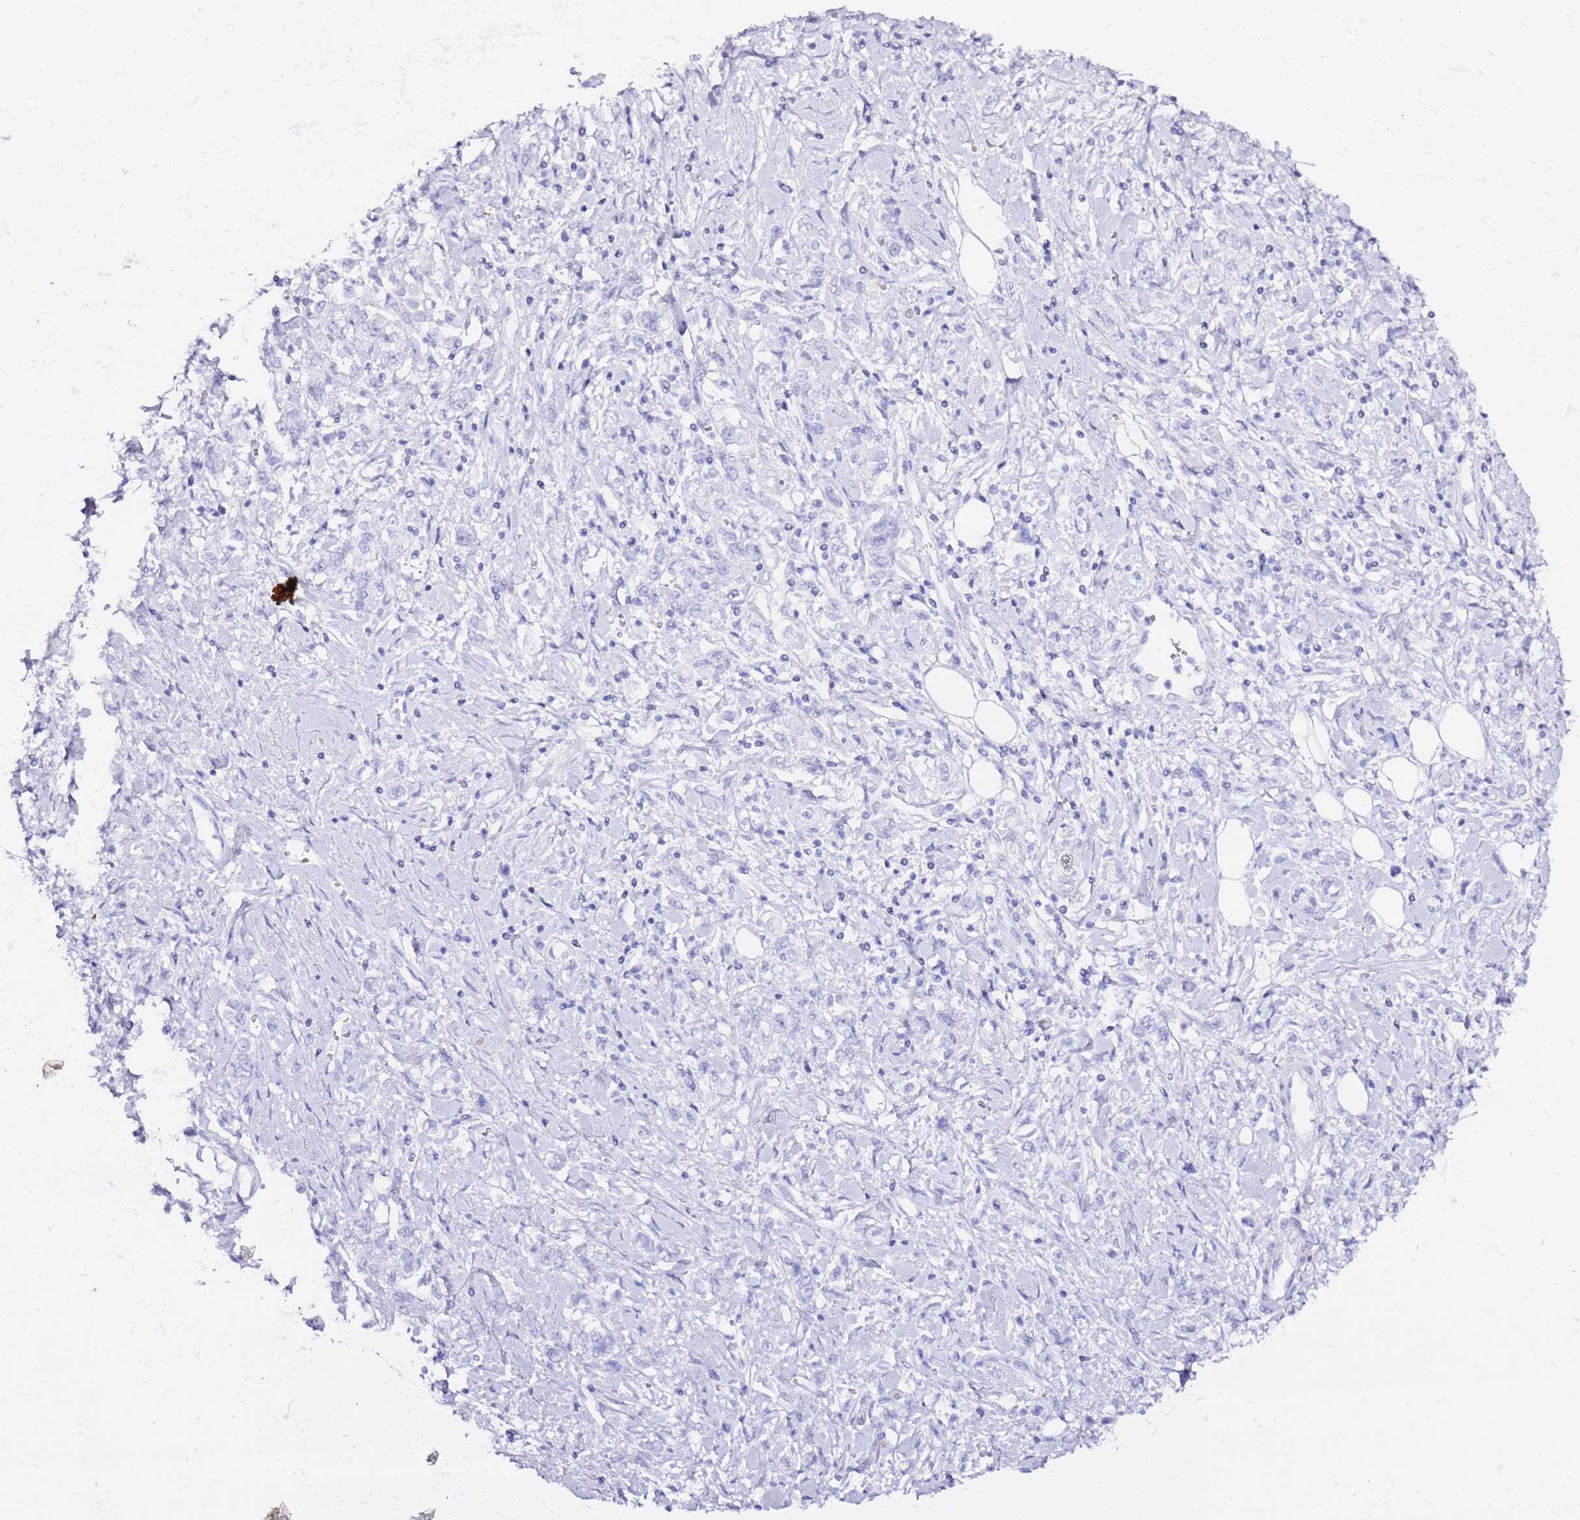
{"staining": {"intensity": "negative", "quantity": "none", "location": "none"}, "tissue": "stomach cancer", "cell_type": "Tumor cells", "image_type": "cancer", "snomed": [{"axis": "morphology", "description": "Adenocarcinoma, NOS"}, {"axis": "topography", "description": "Stomach"}], "caption": "A high-resolution image shows immunohistochemistry staining of stomach adenocarcinoma, which demonstrates no significant staining in tumor cells.", "gene": "GBP2", "patient": {"sex": "female", "age": 76}}